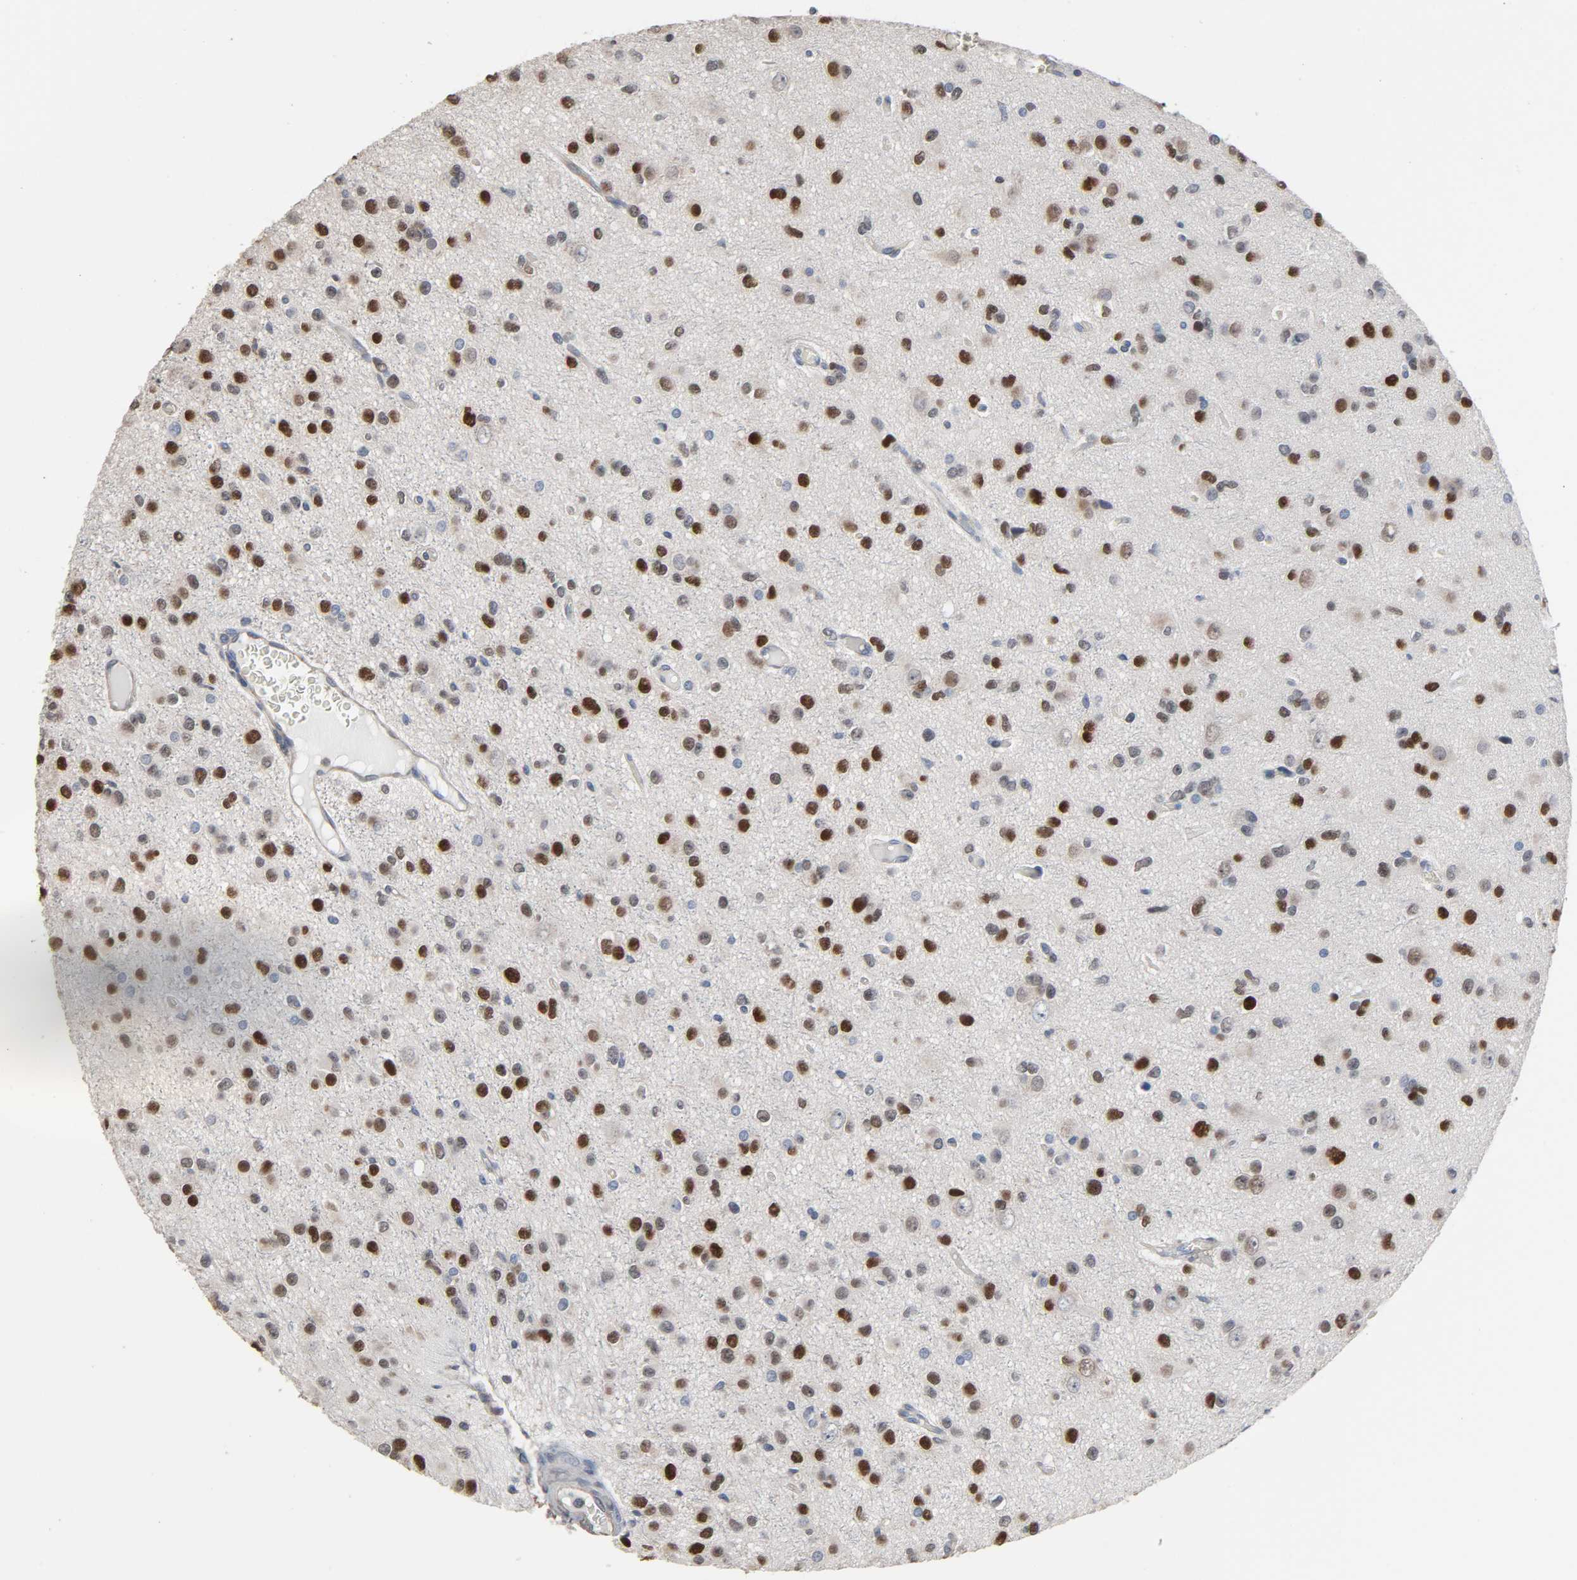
{"staining": {"intensity": "strong", "quantity": ">75%", "location": "nuclear"}, "tissue": "glioma", "cell_type": "Tumor cells", "image_type": "cancer", "snomed": [{"axis": "morphology", "description": "Glioma, malignant, Low grade"}, {"axis": "topography", "description": "Brain"}], "caption": "DAB immunohistochemical staining of human malignant low-grade glioma exhibits strong nuclear protein staining in approximately >75% of tumor cells.", "gene": "SOX6", "patient": {"sex": "male", "age": 42}}